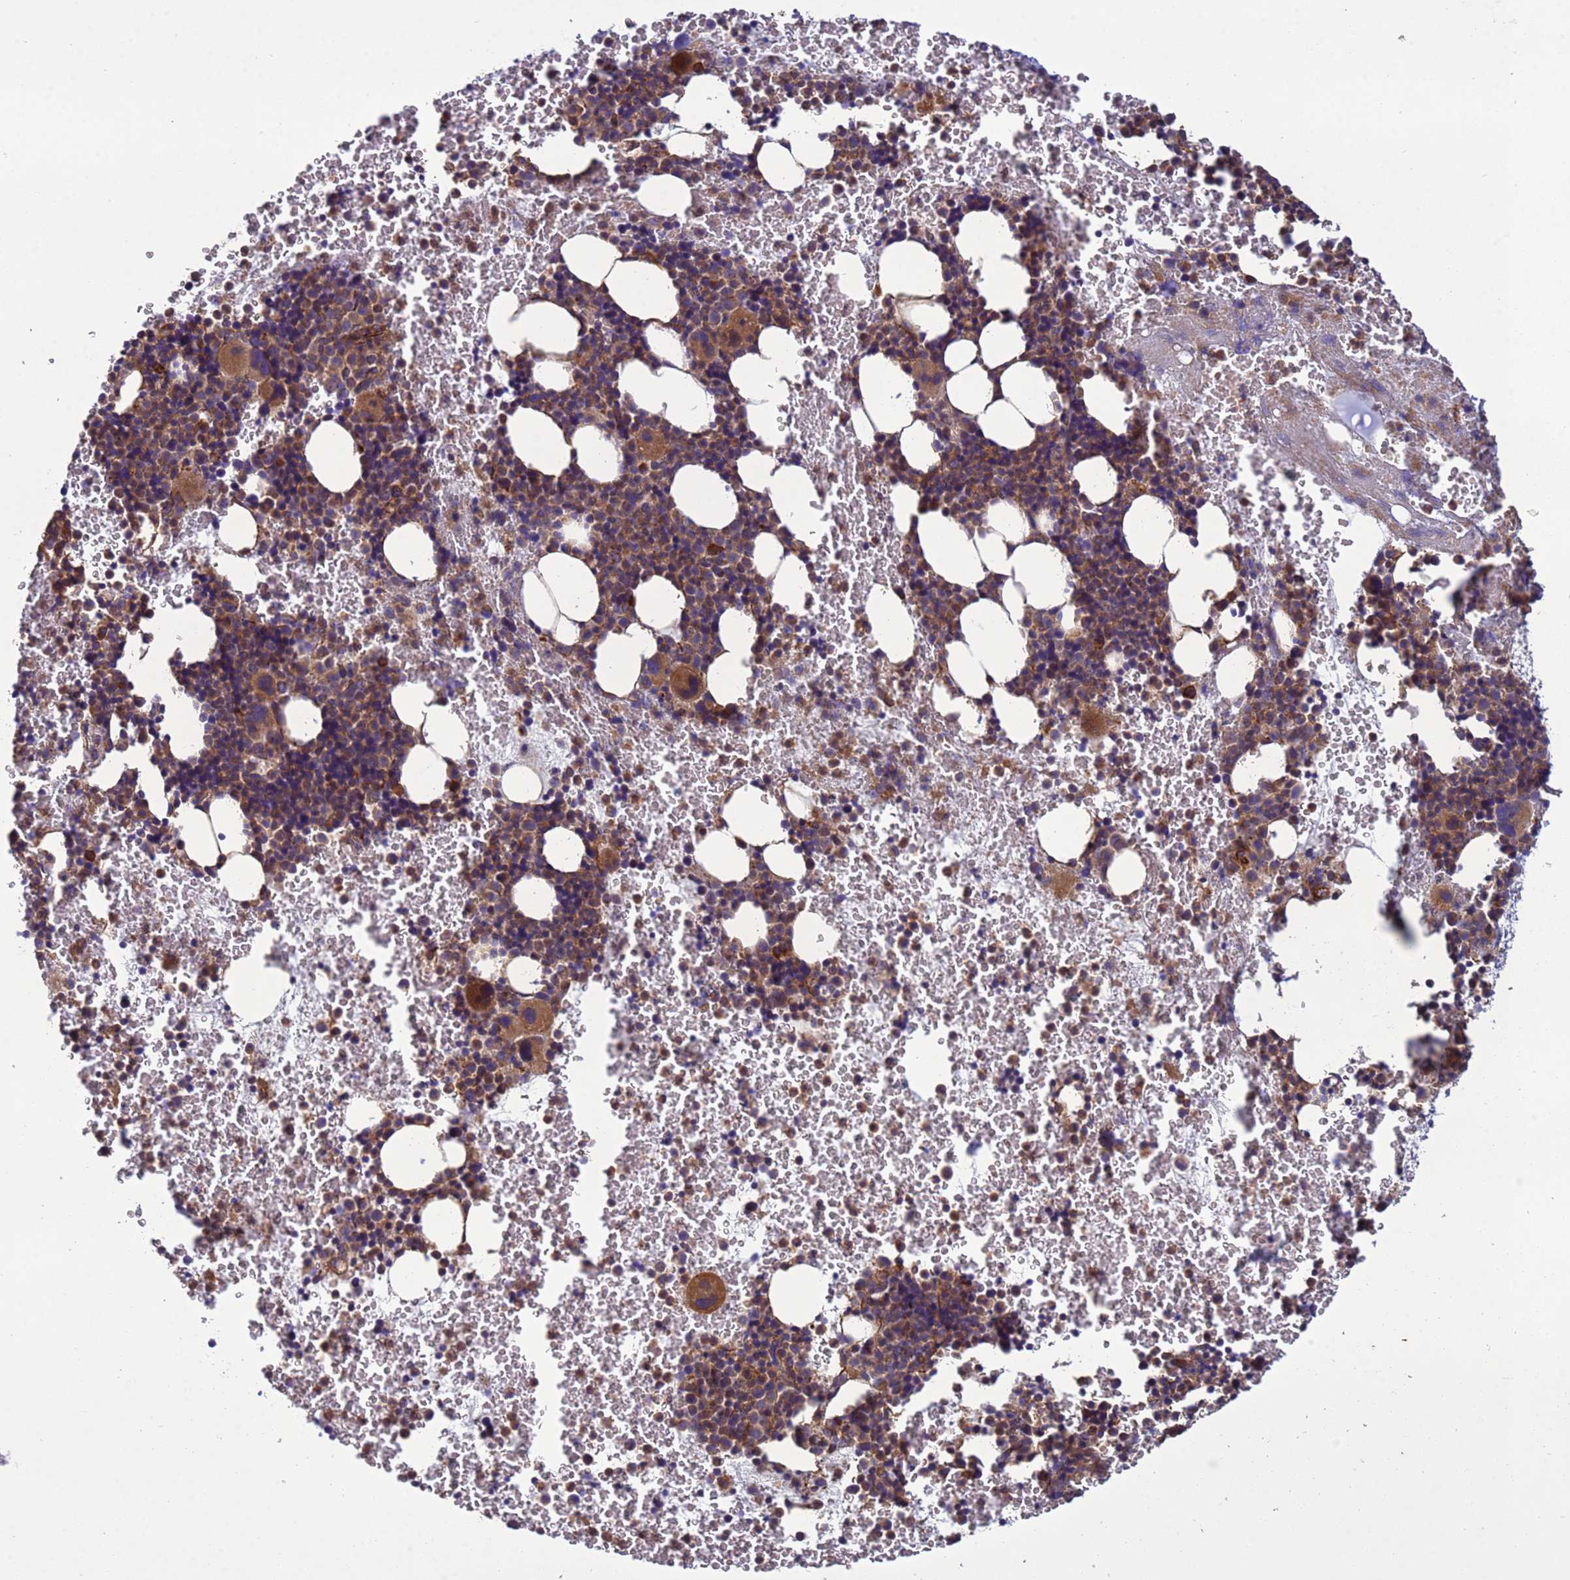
{"staining": {"intensity": "moderate", "quantity": "25%-75%", "location": "cytoplasmic/membranous"}, "tissue": "bone marrow", "cell_type": "Hematopoietic cells", "image_type": "normal", "snomed": [{"axis": "morphology", "description": "Normal tissue, NOS"}, {"axis": "topography", "description": "Bone marrow"}], "caption": "DAB (3,3'-diaminobenzidine) immunohistochemical staining of unremarkable human bone marrow demonstrates moderate cytoplasmic/membranous protein staining in about 25%-75% of hematopoietic cells.", "gene": "RAB10", "patient": {"sex": "male", "age": 11}}